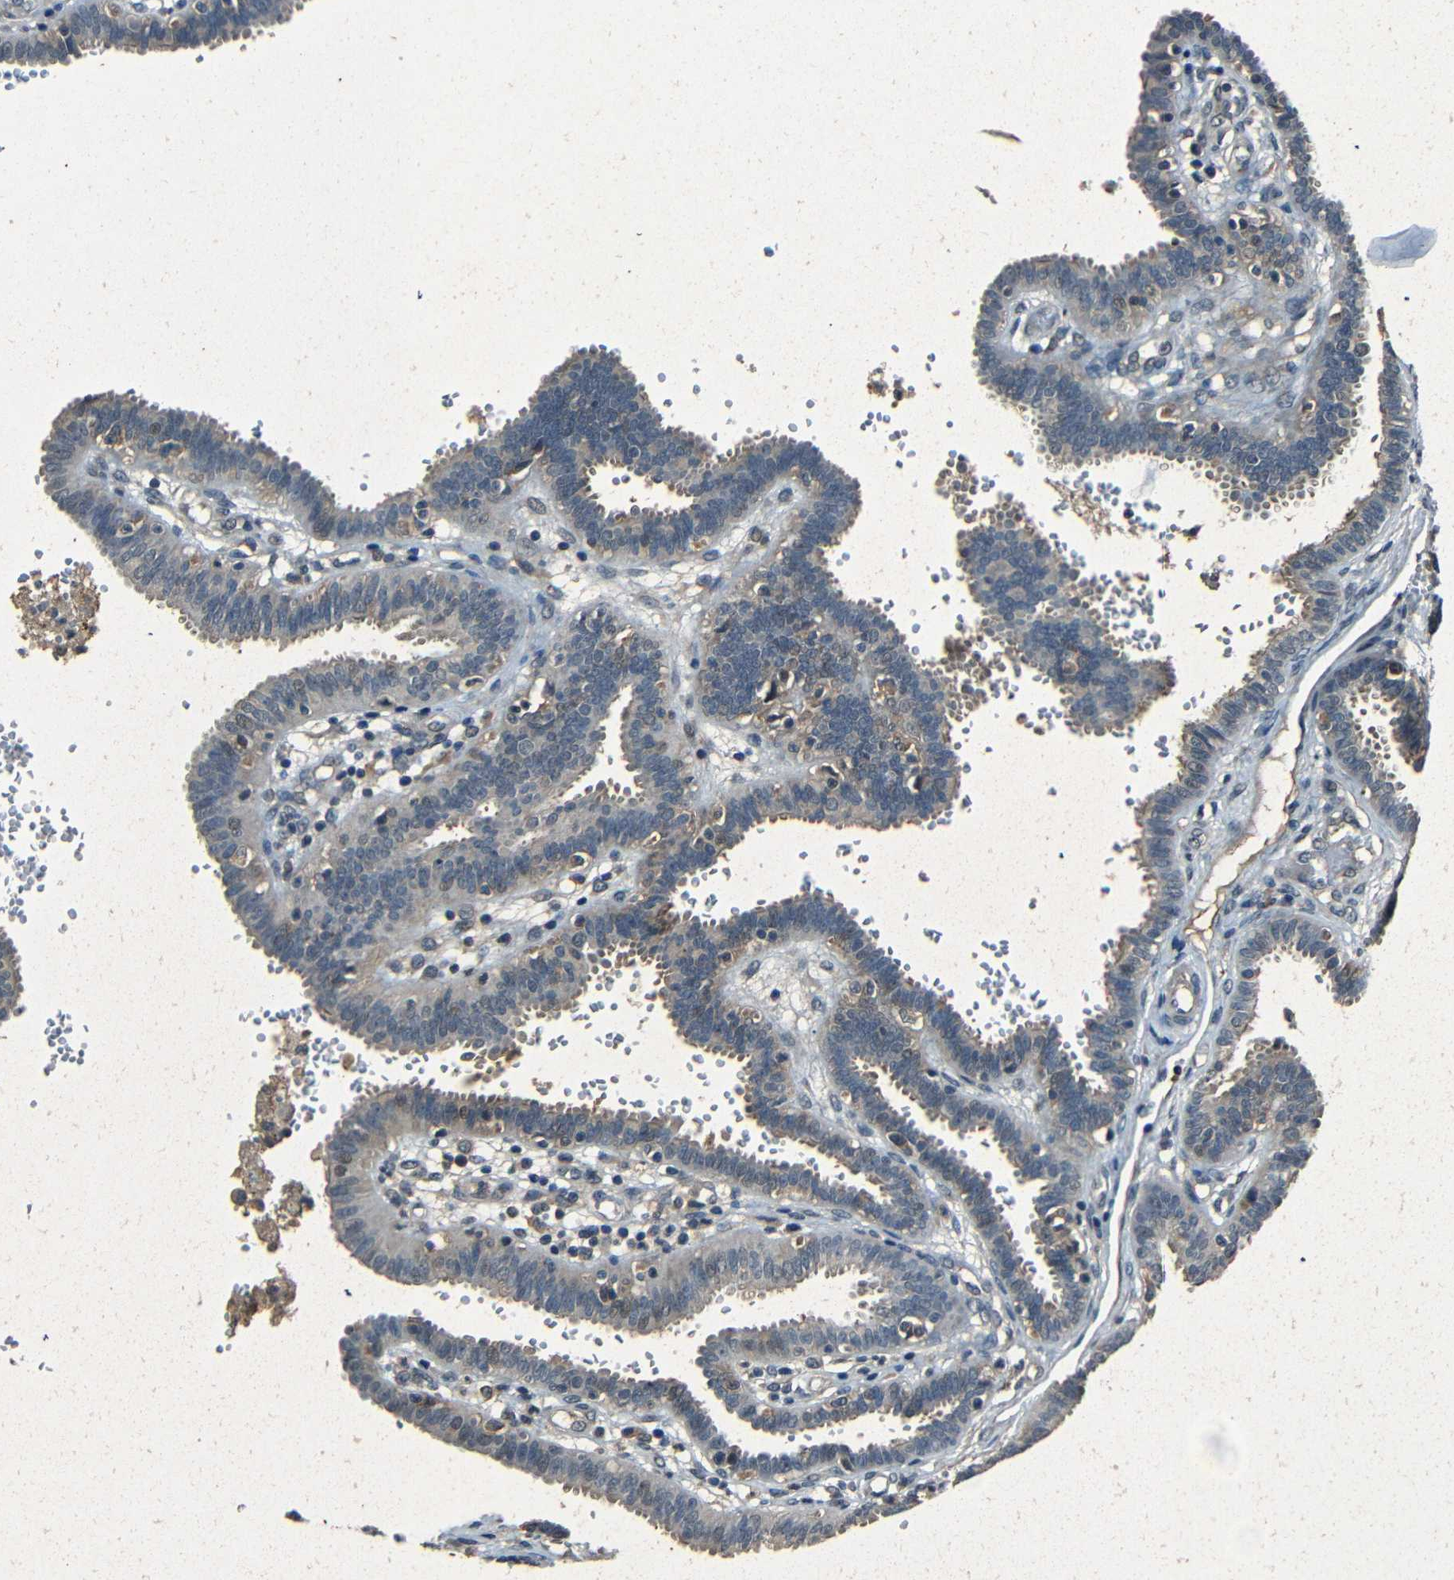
{"staining": {"intensity": "weak", "quantity": "<25%", "location": "cytoplasmic/membranous"}, "tissue": "fallopian tube", "cell_type": "Glandular cells", "image_type": "normal", "snomed": [{"axis": "morphology", "description": "Normal tissue, NOS"}, {"axis": "topography", "description": "Fallopian tube"}], "caption": "Immunohistochemistry (IHC) photomicrograph of benign human fallopian tube stained for a protein (brown), which displays no positivity in glandular cells. (DAB (3,3'-diaminobenzidine) immunohistochemistry visualized using brightfield microscopy, high magnification).", "gene": "SLA", "patient": {"sex": "female", "age": 32}}